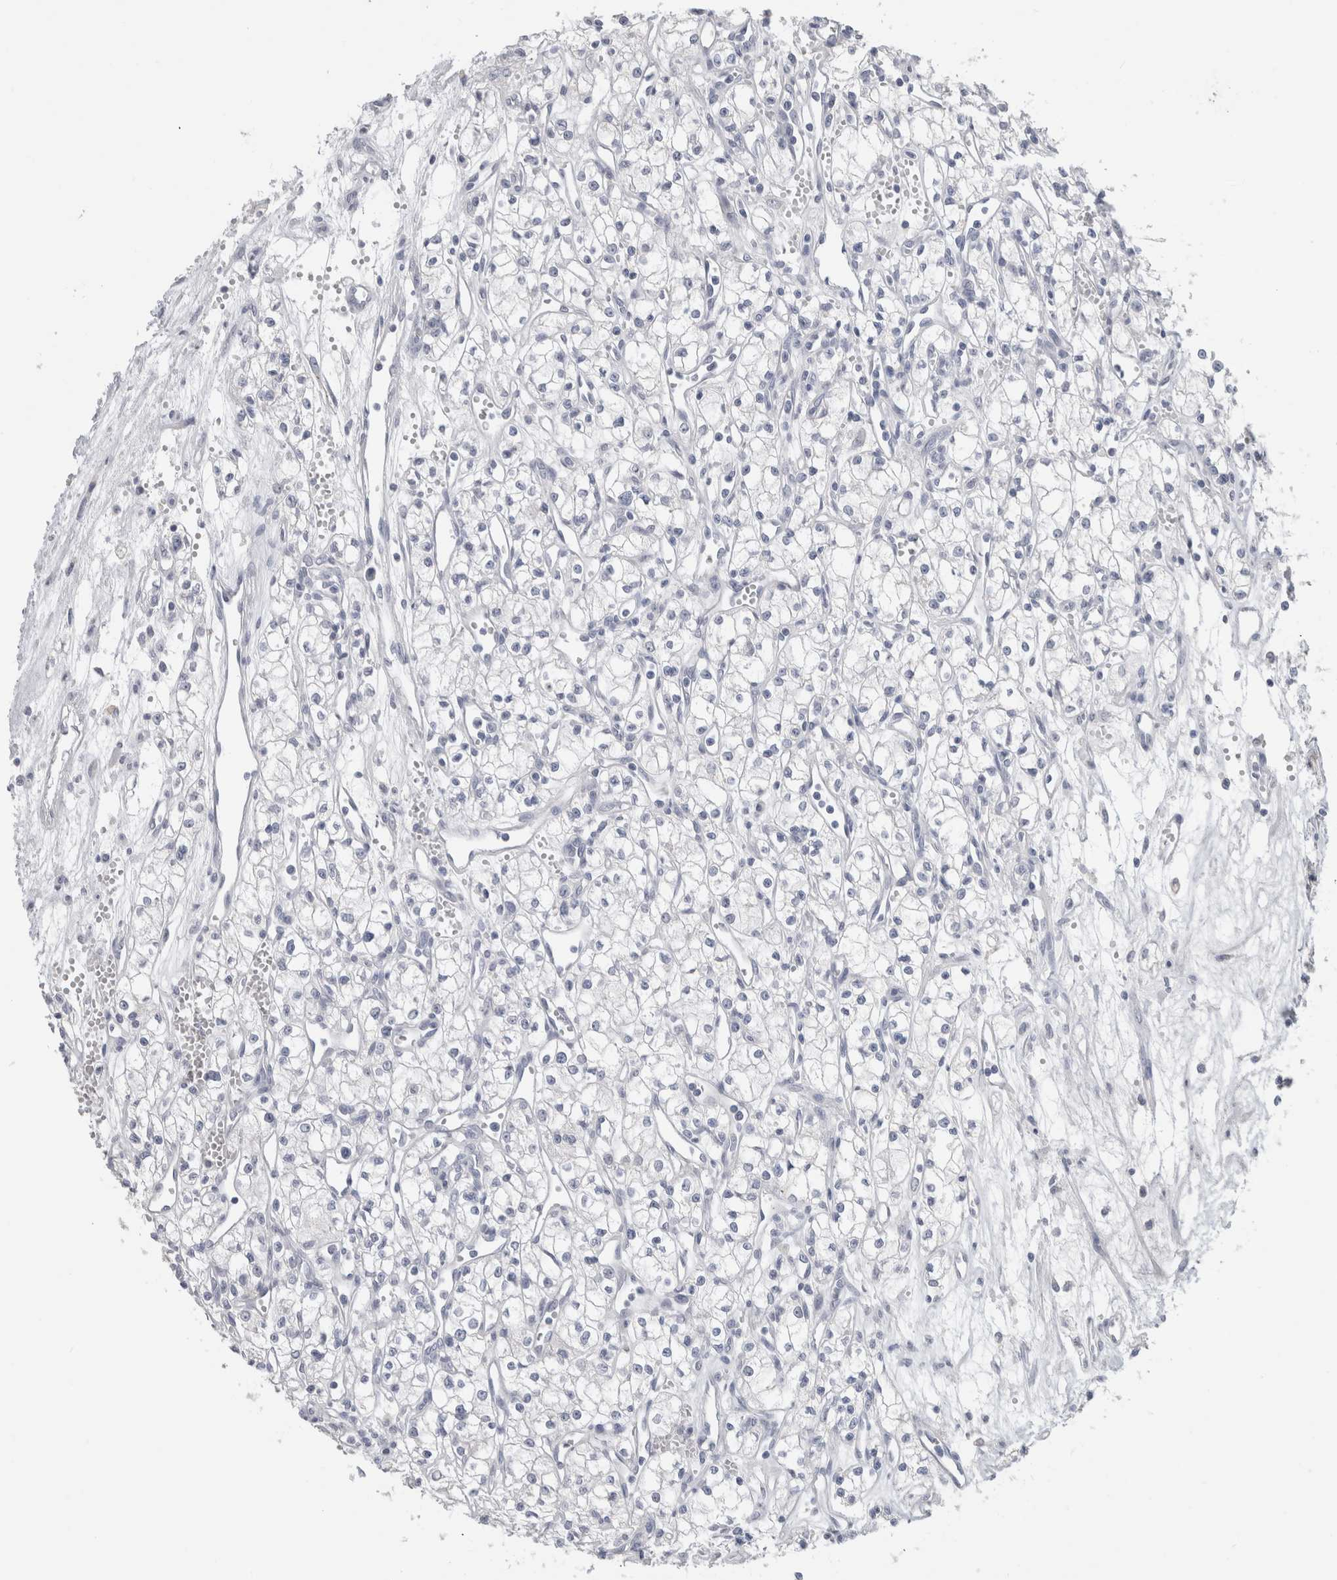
{"staining": {"intensity": "negative", "quantity": "none", "location": "none"}, "tissue": "renal cancer", "cell_type": "Tumor cells", "image_type": "cancer", "snomed": [{"axis": "morphology", "description": "Adenocarcinoma, NOS"}, {"axis": "topography", "description": "Kidney"}], "caption": "This image is of renal cancer stained with immunohistochemistry (IHC) to label a protein in brown with the nuclei are counter-stained blue. There is no staining in tumor cells. (DAB immunohistochemistry (IHC) with hematoxylin counter stain).", "gene": "BCAN", "patient": {"sex": "male", "age": 59}}